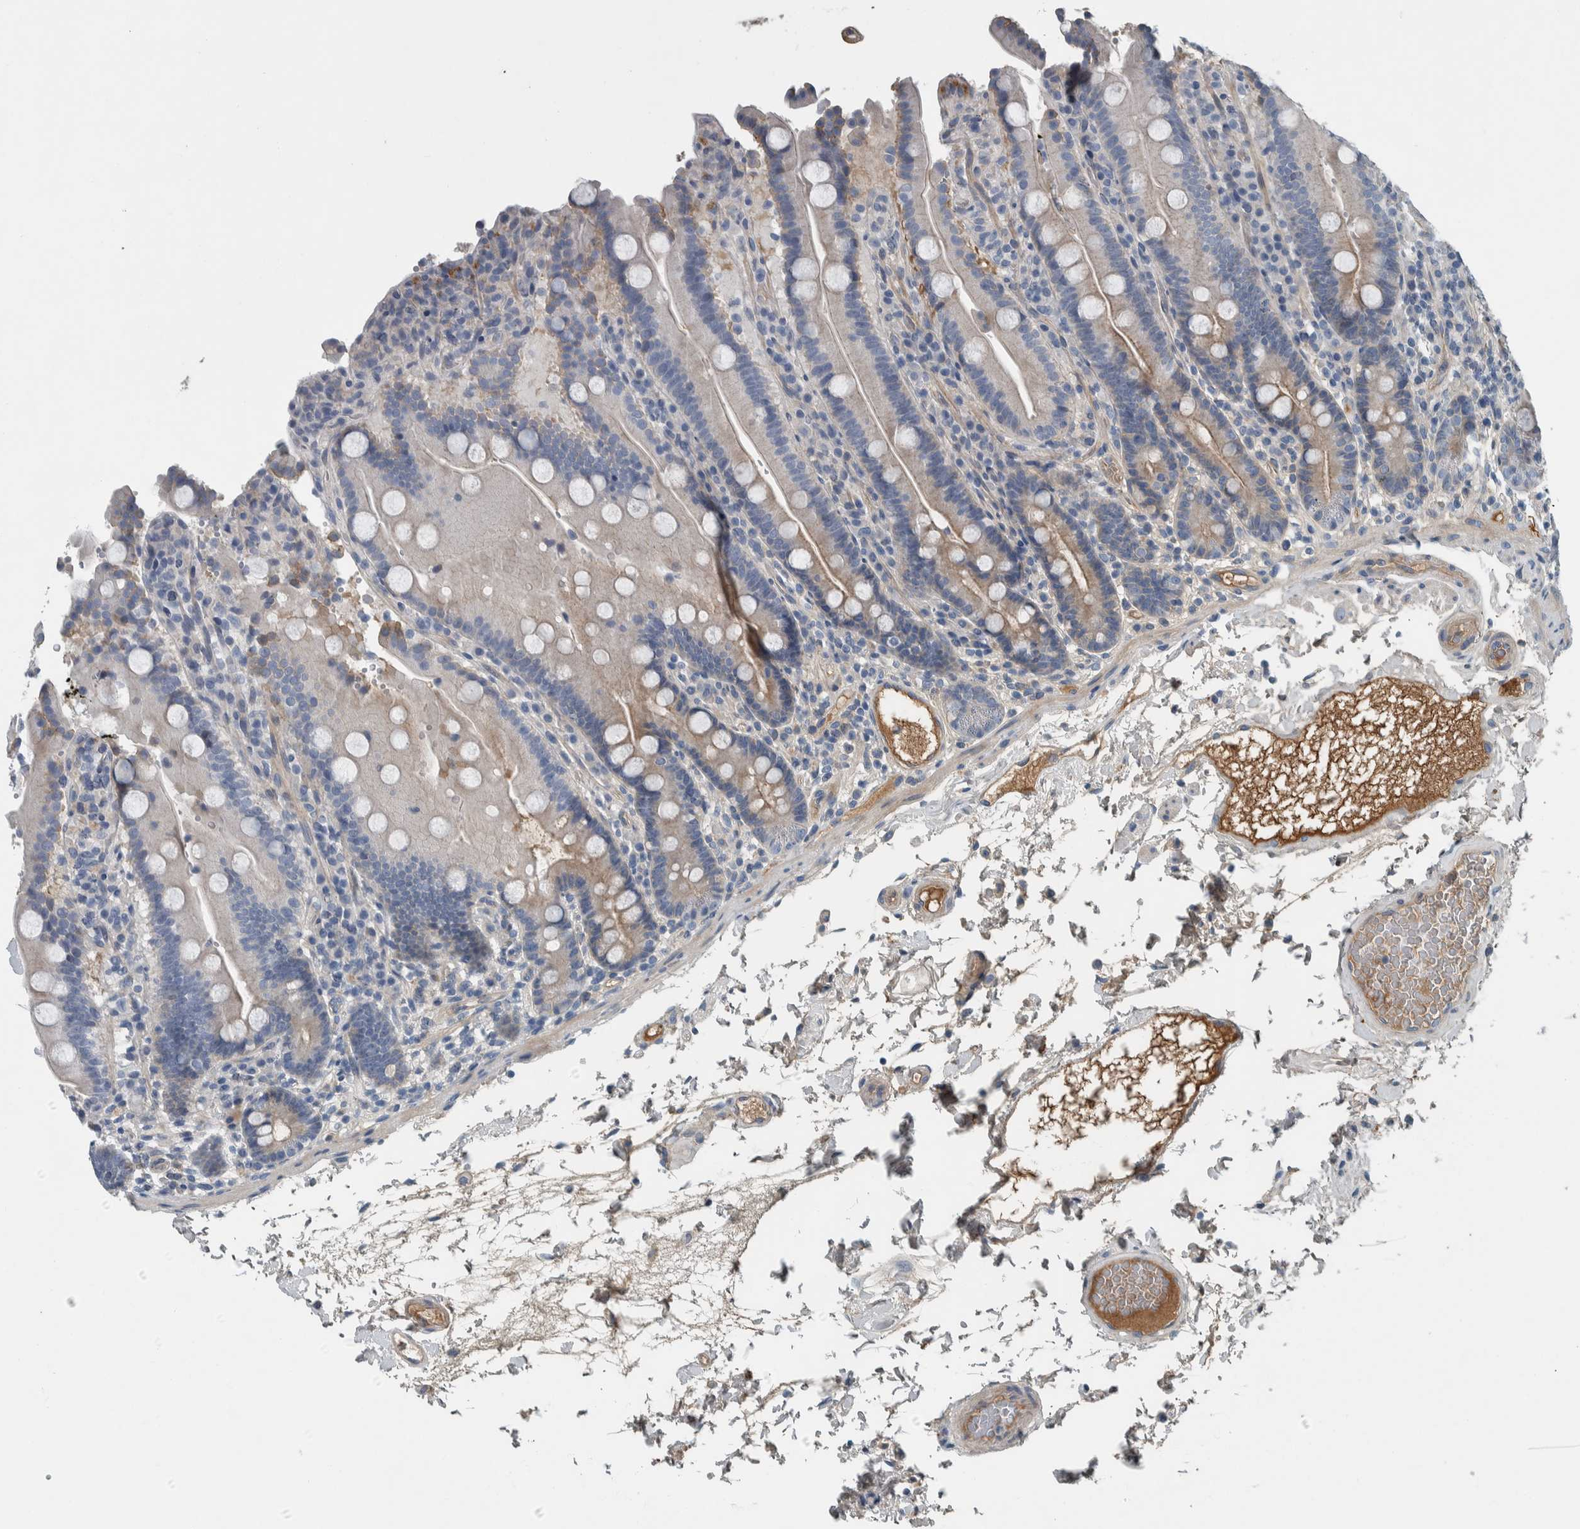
{"staining": {"intensity": "weak", "quantity": "25%-75%", "location": "cytoplasmic/membranous"}, "tissue": "duodenum", "cell_type": "Glandular cells", "image_type": "normal", "snomed": [{"axis": "morphology", "description": "Normal tissue, NOS"}, {"axis": "topography", "description": "Small intestine, NOS"}], "caption": "Glandular cells display low levels of weak cytoplasmic/membranous positivity in about 25%-75% of cells in normal human duodenum. (brown staining indicates protein expression, while blue staining denotes nuclei).", "gene": "SERPINC1", "patient": {"sex": "female", "age": 71}}